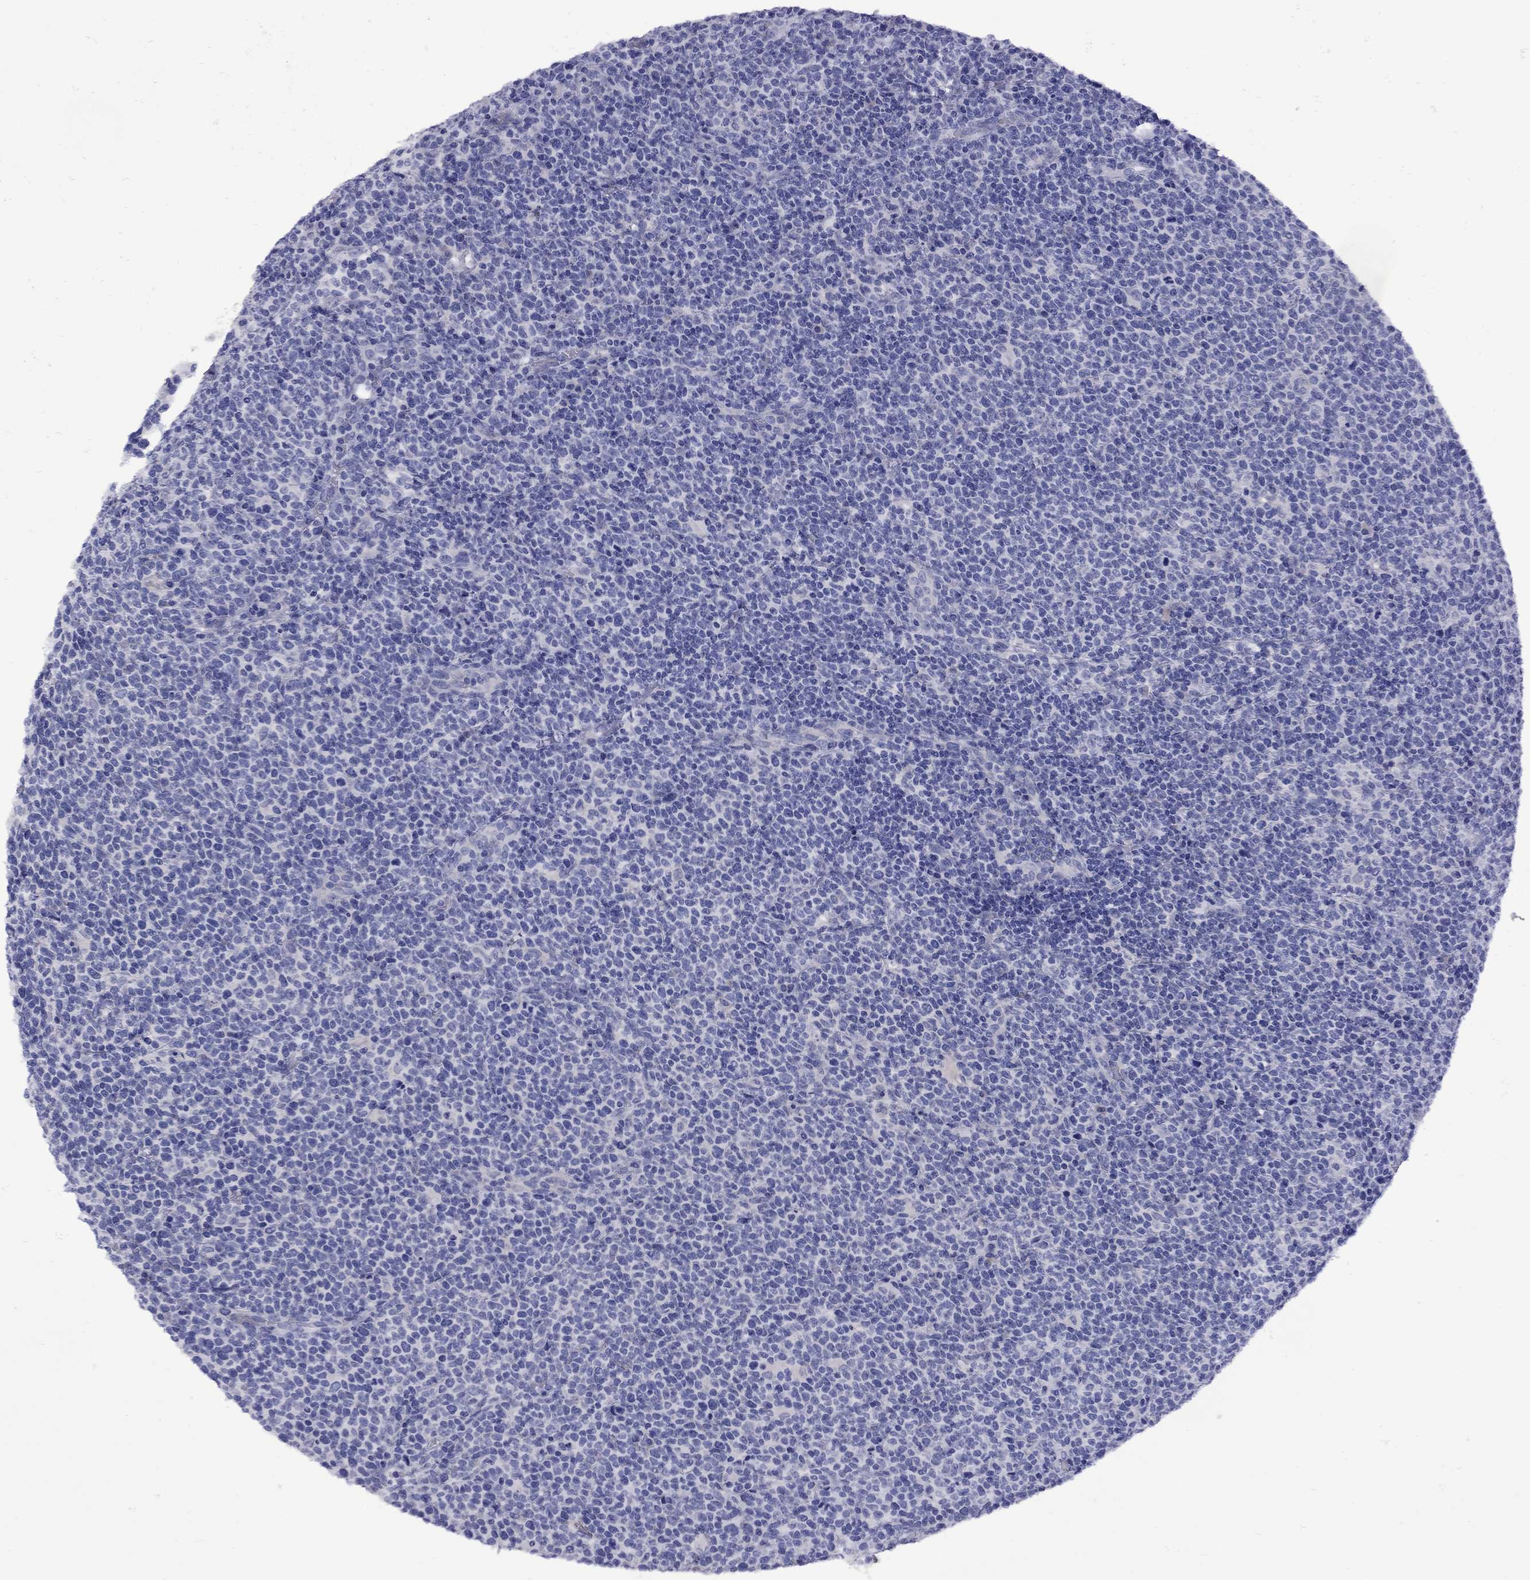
{"staining": {"intensity": "negative", "quantity": "none", "location": "none"}, "tissue": "lymphoma", "cell_type": "Tumor cells", "image_type": "cancer", "snomed": [{"axis": "morphology", "description": "Malignant lymphoma, non-Hodgkin's type, High grade"}, {"axis": "topography", "description": "Lymph node"}], "caption": "IHC image of lymphoma stained for a protein (brown), which exhibits no expression in tumor cells.", "gene": "EPPIN", "patient": {"sex": "male", "age": 61}}